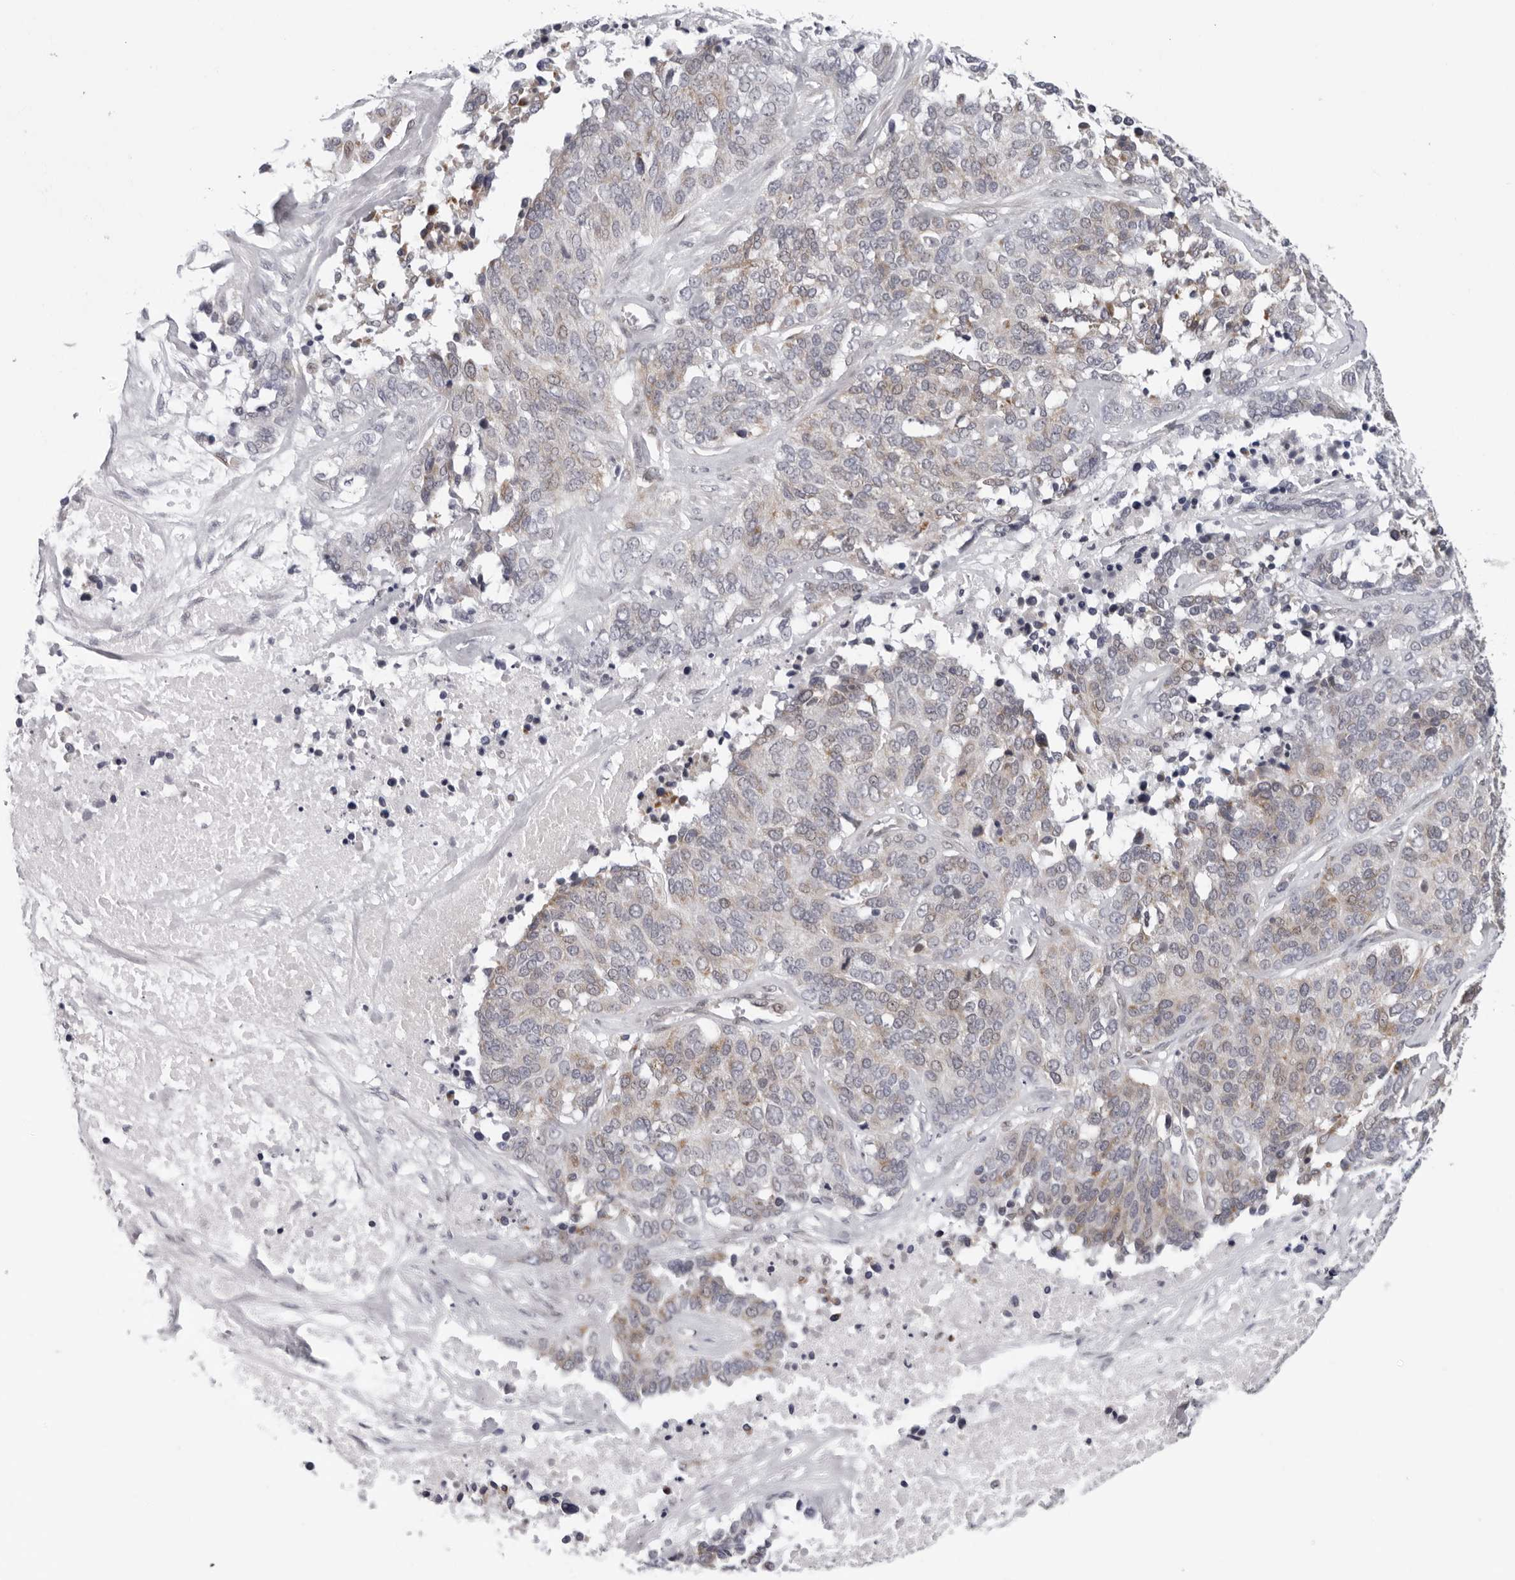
{"staining": {"intensity": "weak", "quantity": "25%-75%", "location": "cytoplasmic/membranous"}, "tissue": "ovarian cancer", "cell_type": "Tumor cells", "image_type": "cancer", "snomed": [{"axis": "morphology", "description": "Cystadenocarcinoma, serous, NOS"}, {"axis": "topography", "description": "Ovary"}], "caption": "The immunohistochemical stain highlights weak cytoplasmic/membranous positivity in tumor cells of serous cystadenocarcinoma (ovarian) tissue. The staining was performed using DAB, with brown indicating positive protein expression. Nuclei are stained blue with hematoxylin.", "gene": "CPT2", "patient": {"sex": "female", "age": 44}}